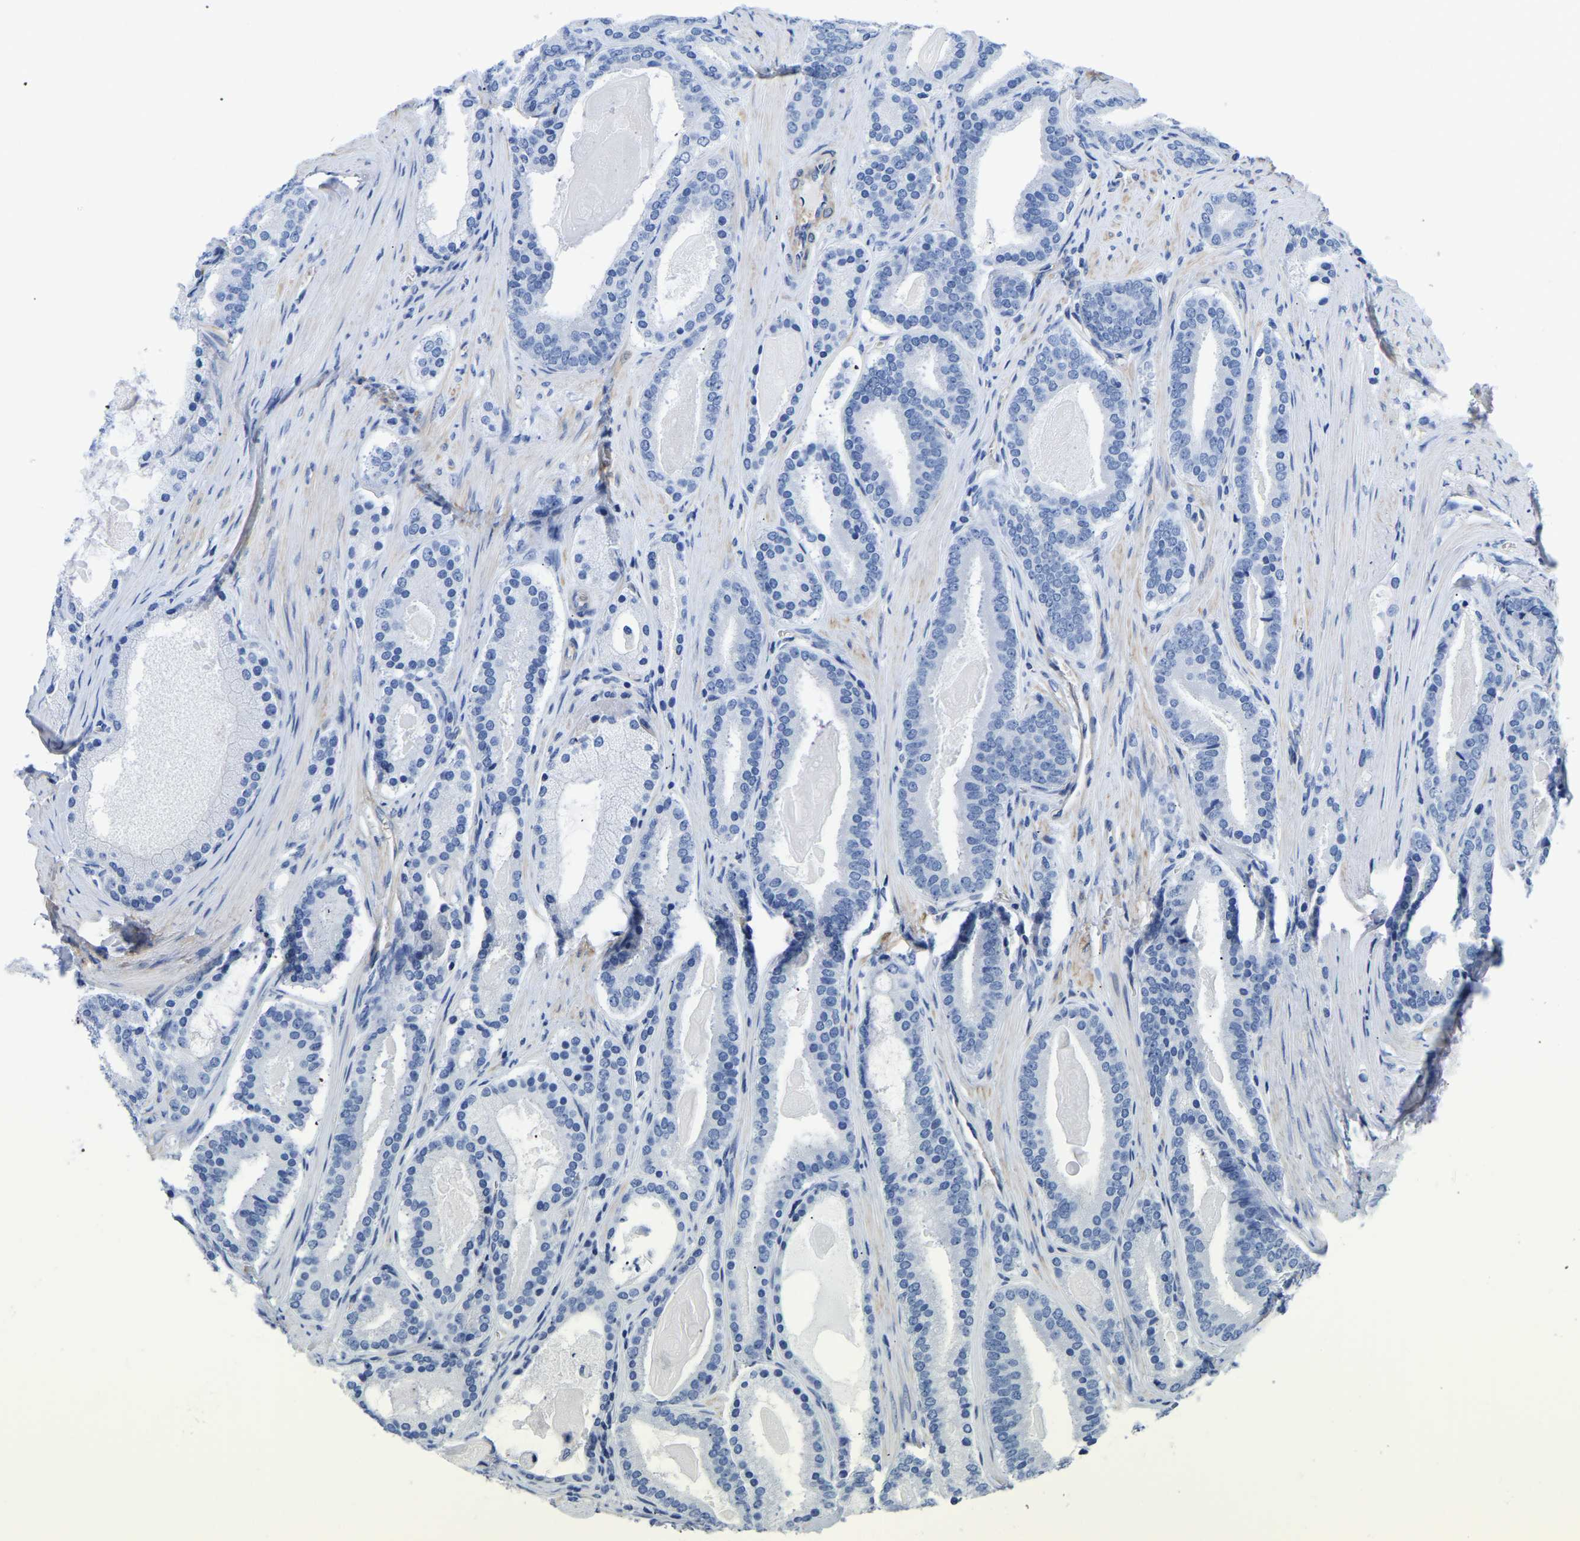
{"staining": {"intensity": "negative", "quantity": "none", "location": "none"}, "tissue": "prostate cancer", "cell_type": "Tumor cells", "image_type": "cancer", "snomed": [{"axis": "morphology", "description": "Adenocarcinoma, High grade"}, {"axis": "topography", "description": "Prostate"}], "caption": "Image shows no protein staining in tumor cells of high-grade adenocarcinoma (prostate) tissue. The staining is performed using DAB brown chromogen with nuclei counter-stained in using hematoxylin.", "gene": "UPK3A", "patient": {"sex": "male", "age": 60}}